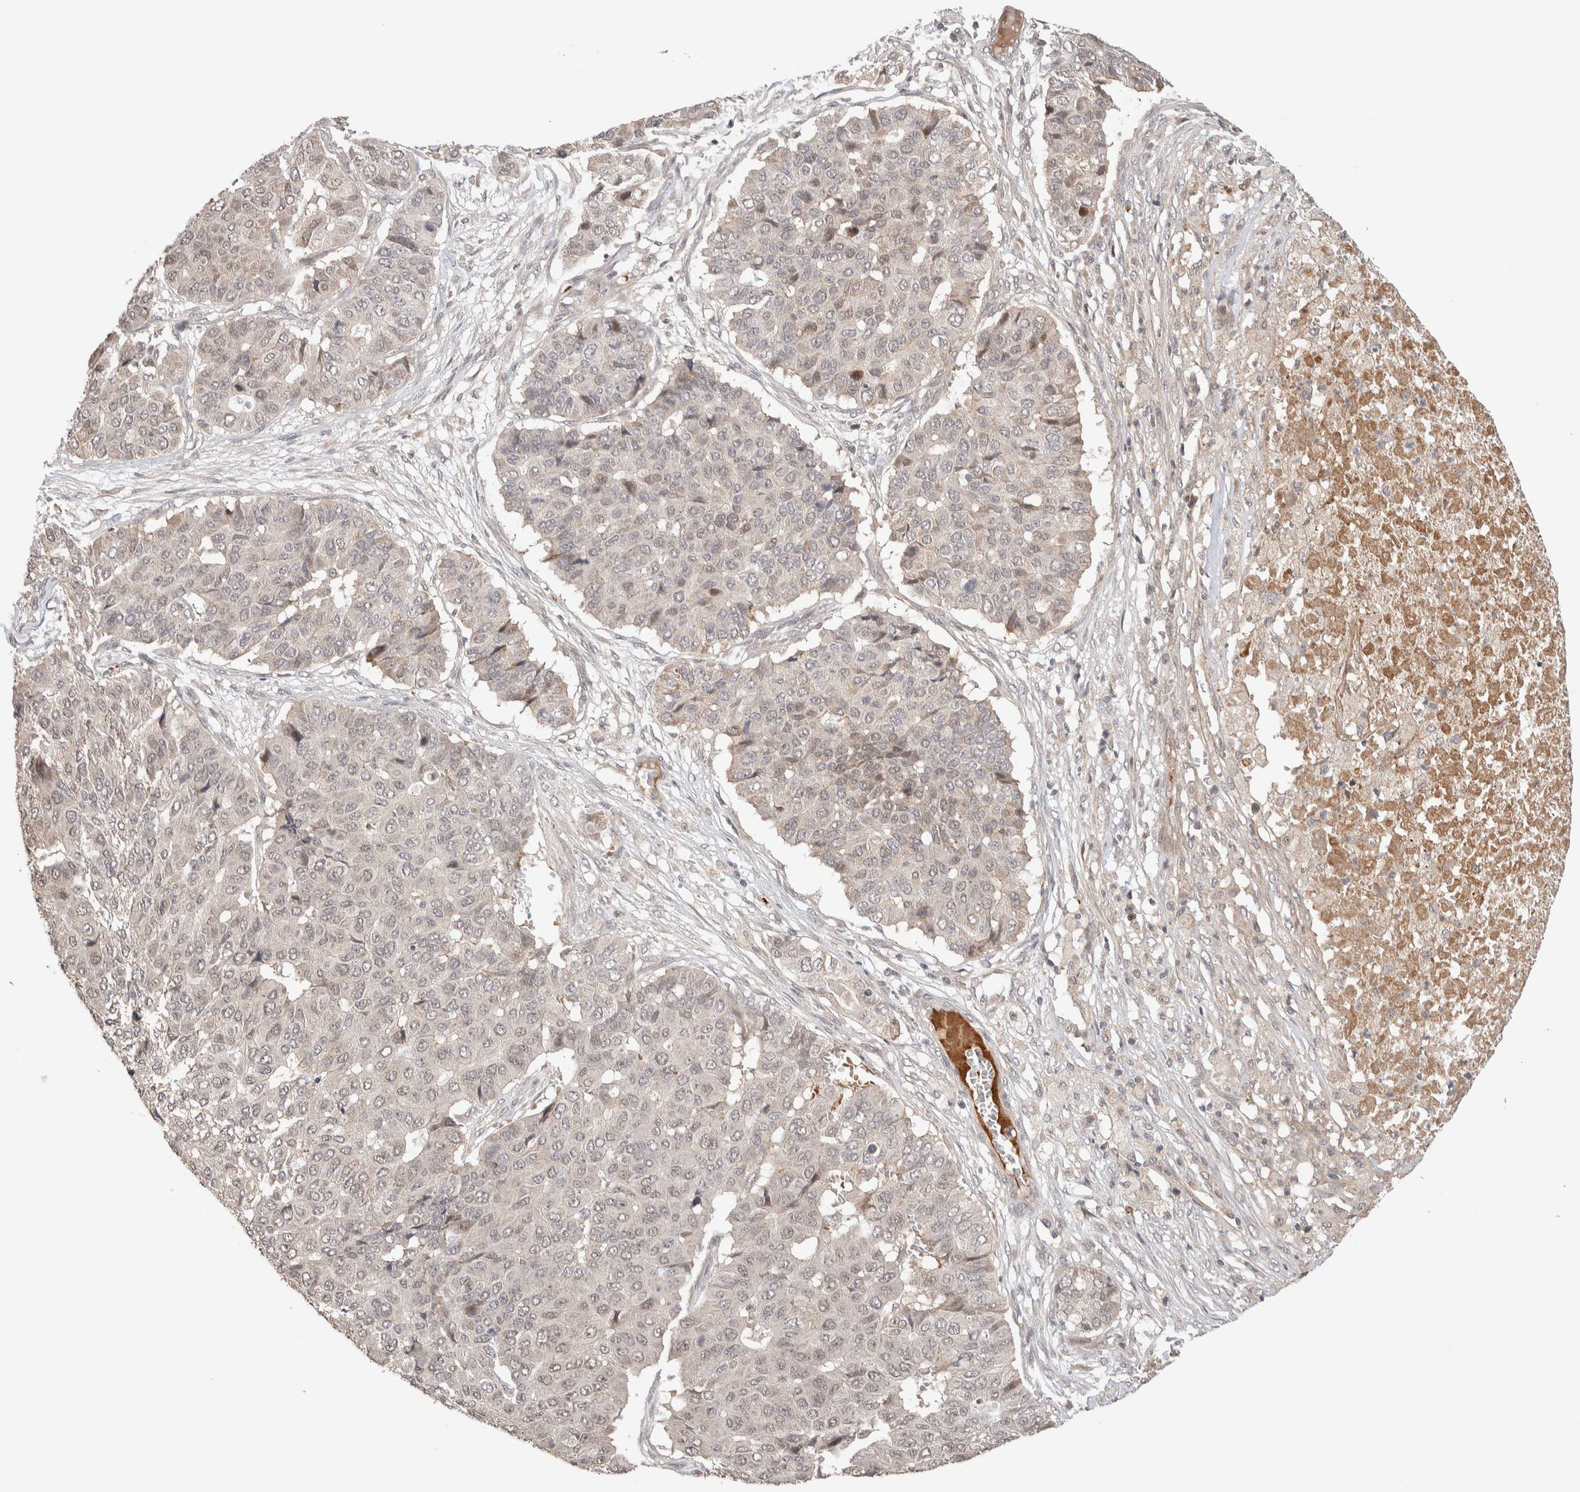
{"staining": {"intensity": "negative", "quantity": "none", "location": "none"}, "tissue": "pancreatic cancer", "cell_type": "Tumor cells", "image_type": "cancer", "snomed": [{"axis": "morphology", "description": "Adenocarcinoma, NOS"}, {"axis": "topography", "description": "Pancreas"}], "caption": "Histopathology image shows no protein positivity in tumor cells of pancreatic adenocarcinoma tissue.", "gene": "CASK", "patient": {"sex": "male", "age": 50}}